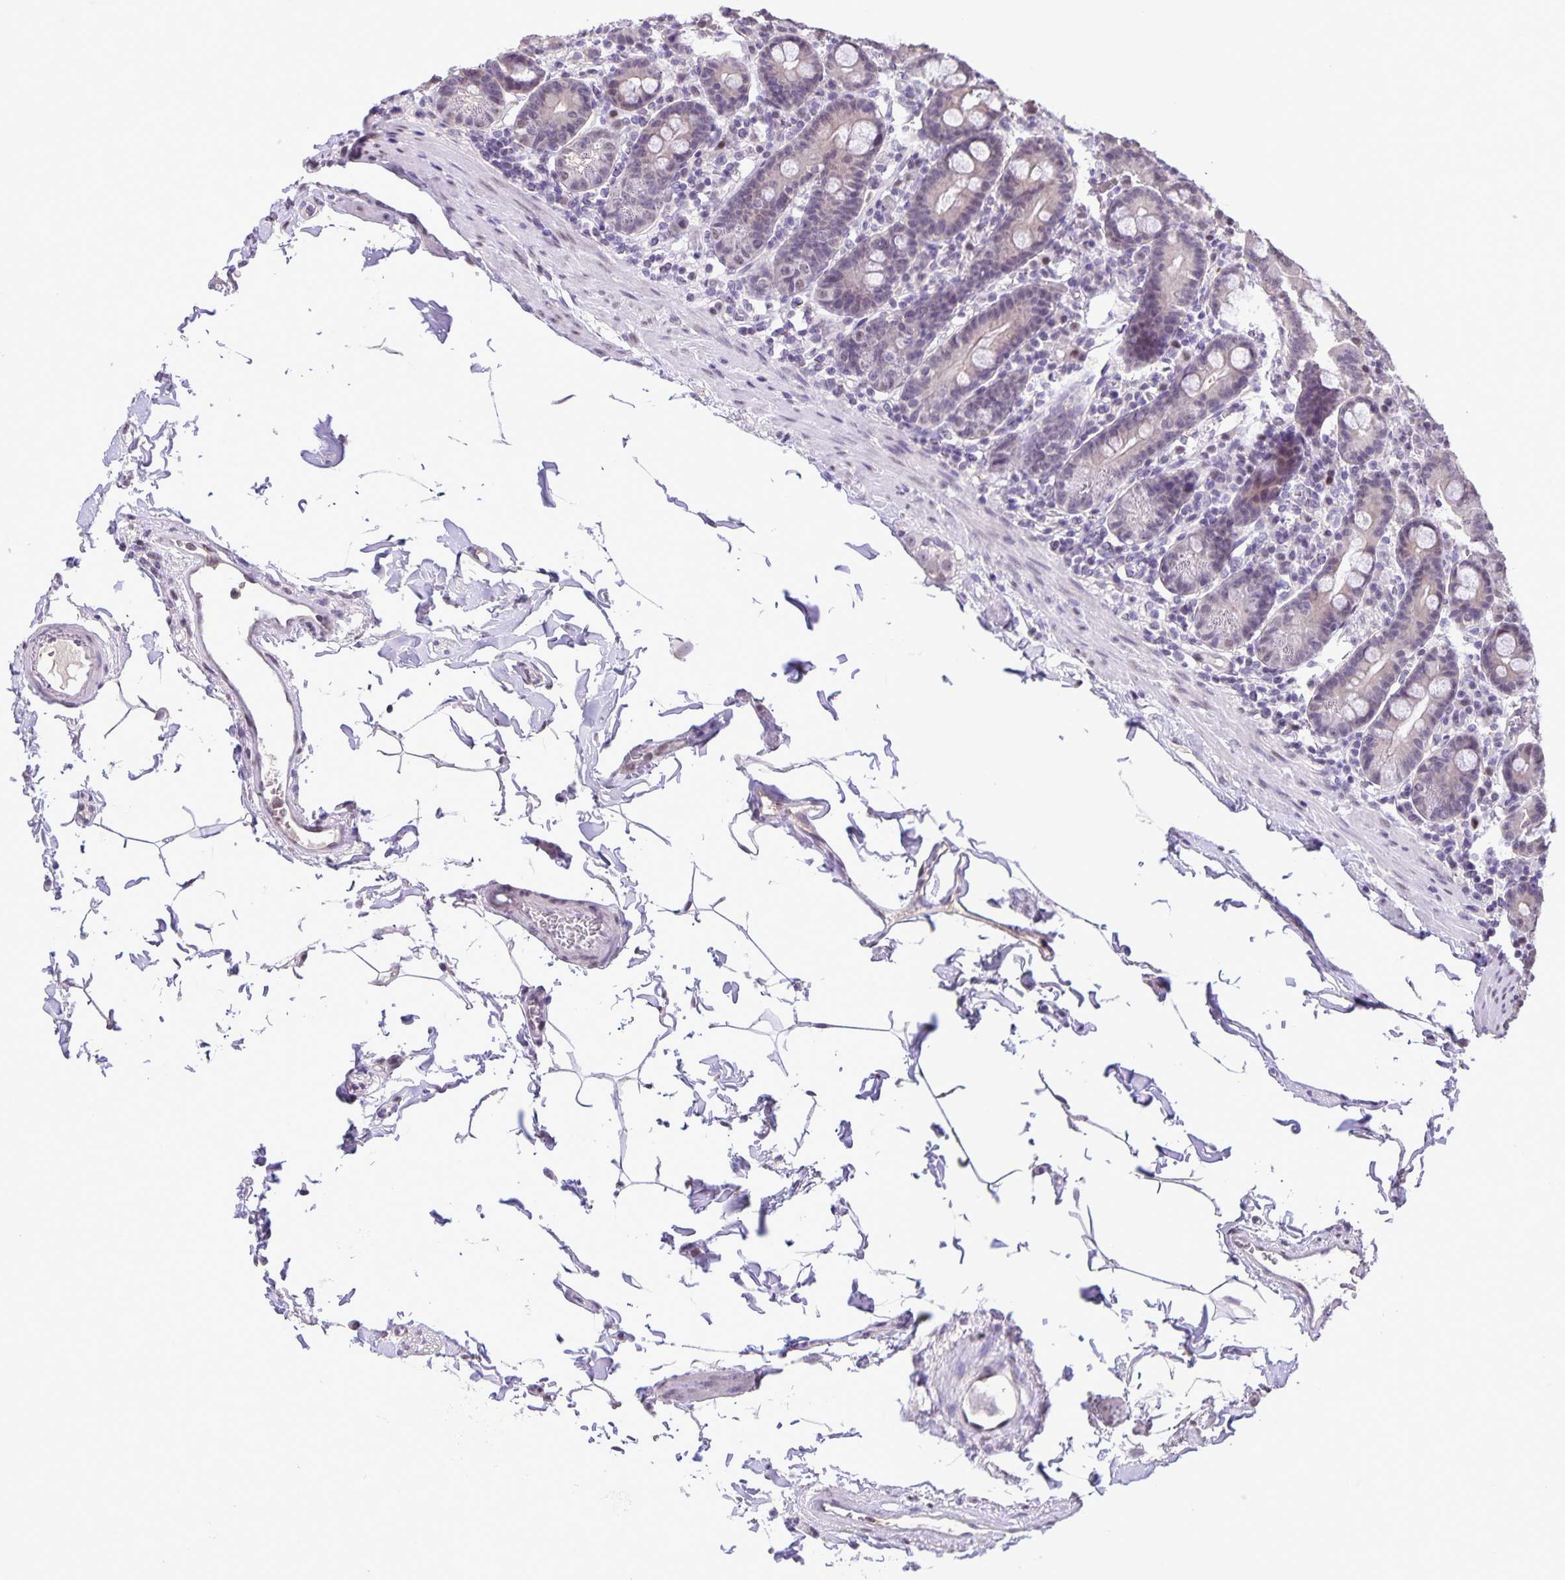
{"staining": {"intensity": "weak", "quantity": "<25%", "location": "nuclear"}, "tissue": "duodenum", "cell_type": "Glandular cells", "image_type": "normal", "snomed": [{"axis": "morphology", "description": "Normal tissue, NOS"}, {"axis": "topography", "description": "Pancreas"}, {"axis": "topography", "description": "Duodenum"}], "caption": "IHC of normal human duodenum displays no expression in glandular cells. (Brightfield microscopy of DAB immunohistochemistry (IHC) at high magnification).", "gene": "ONECUT2", "patient": {"sex": "male", "age": 59}}